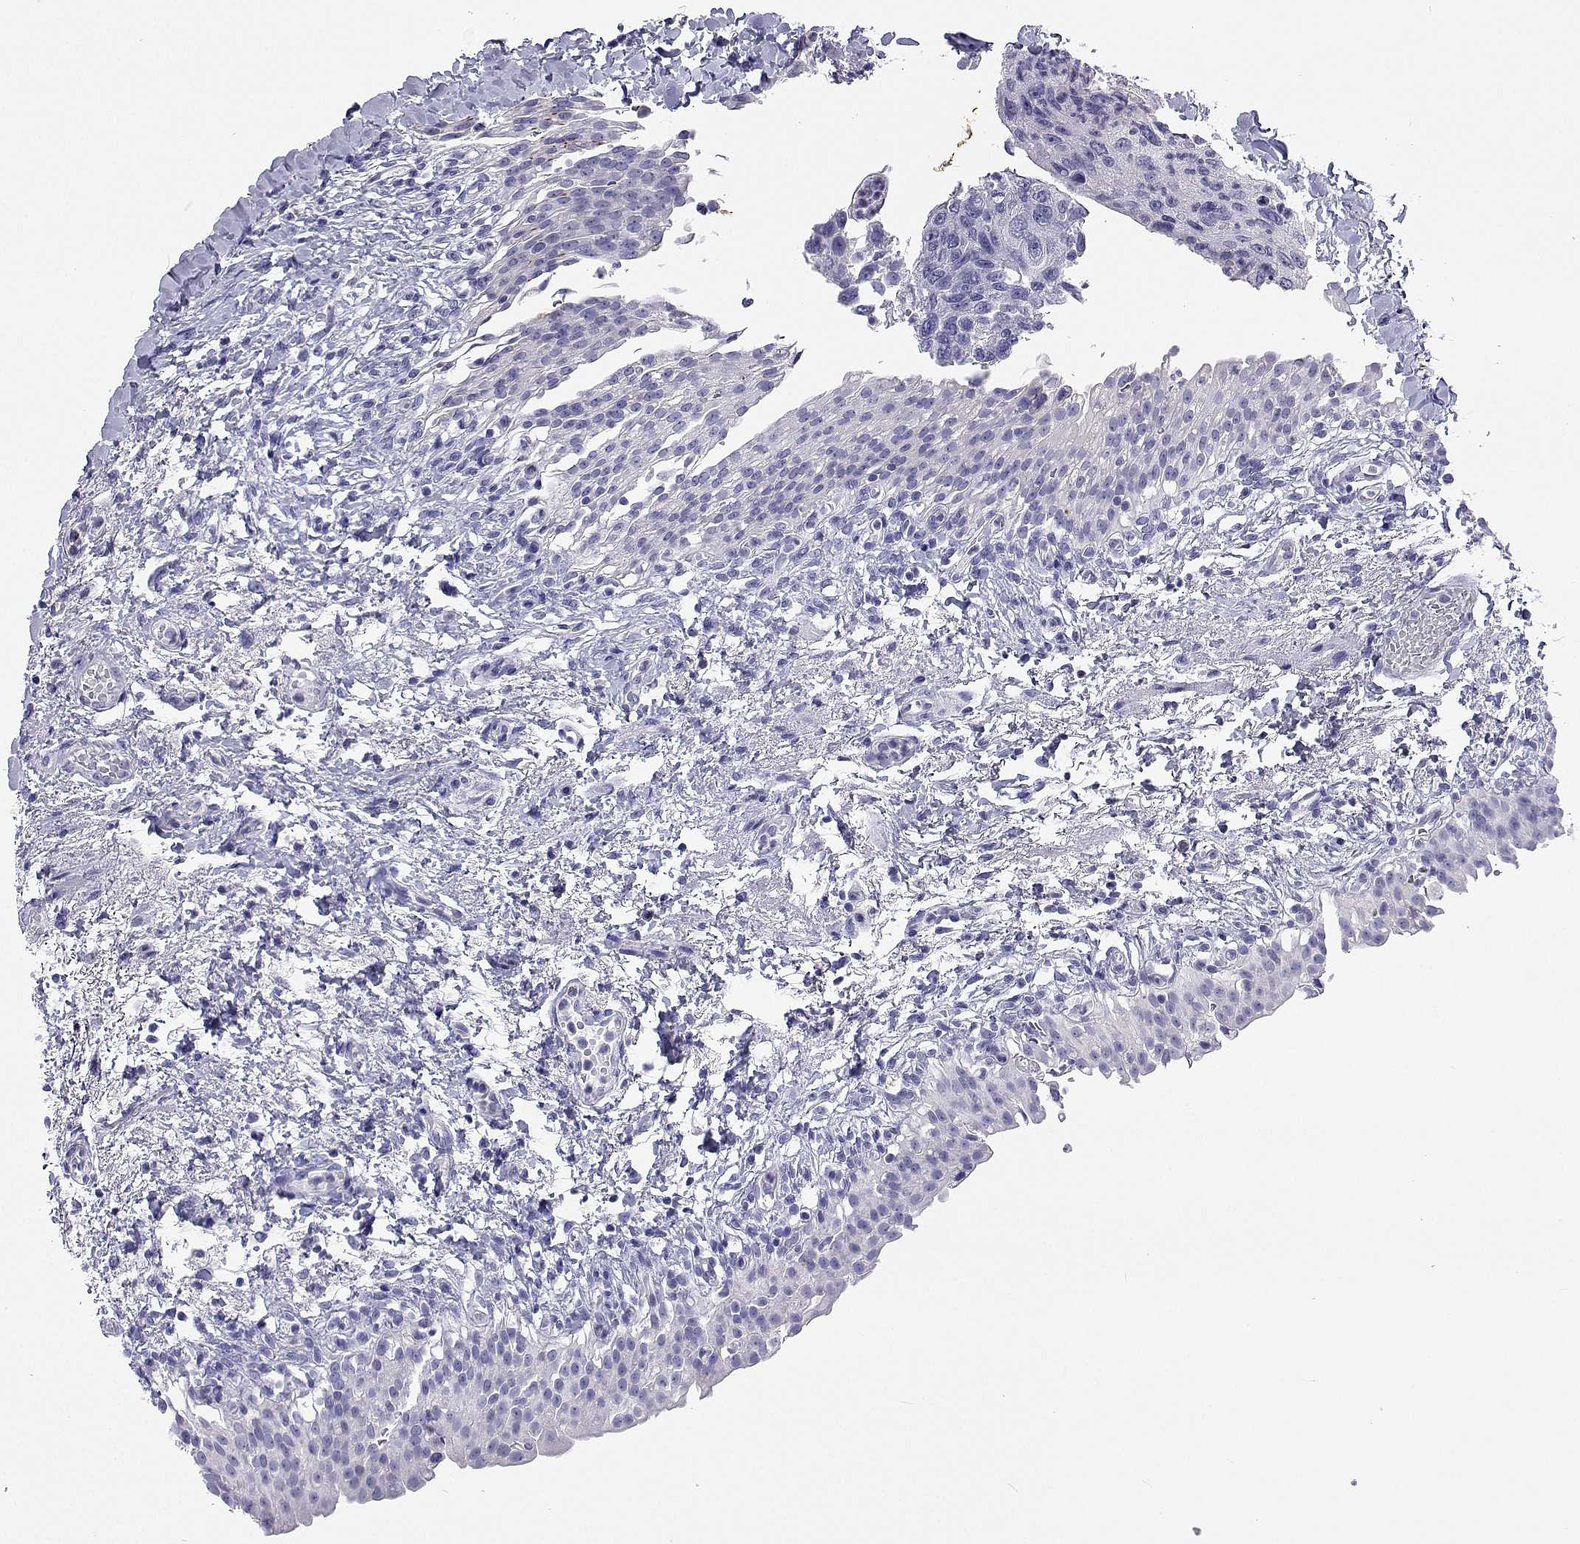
{"staining": {"intensity": "negative", "quantity": "none", "location": "none"}, "tissue": "urinary bladder", "cell_type": "Urothelial cells", "image_type": "normal", "snomed": [{"axis": "morphology", "description": "Normal tissue, NOS"}, {"axis": "topography", "description": "Urinary bladder"}, {"axis": "topography", "description": "Peripheral nerve tissue"}], "caption": "This micrograph is of normal urinary bladder stained with IHC to label a protein in brown with the nuclei are counter-stained blue. There is no expression in urothelial cells.", "gene": "UMODL1", "patient": {"sex": "female", "age": 60}}